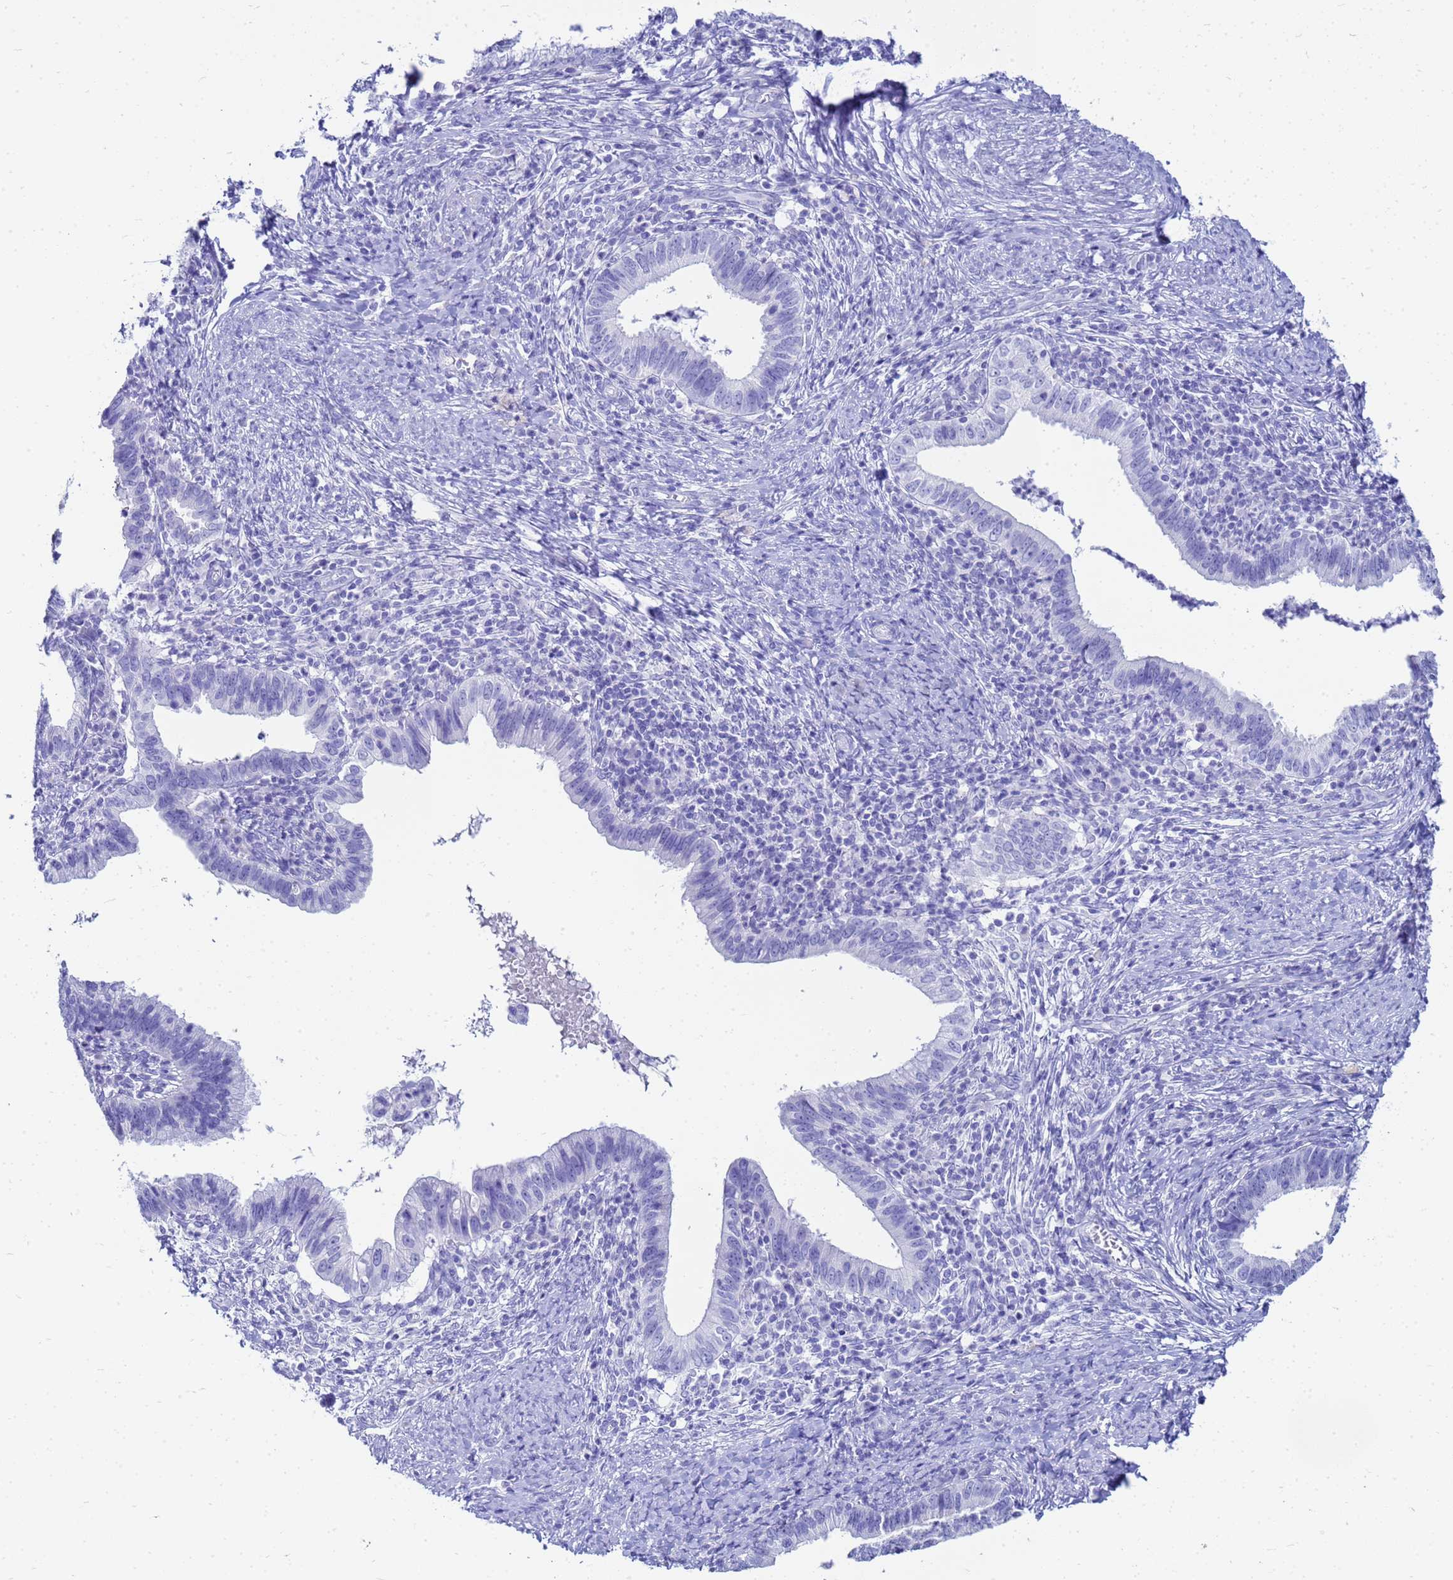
{"staining": {"intensity": "negative", "quantity": "none", "location": "none"}, "tissue": "cervical cancer", "cell_type": "Tumor cells", "image_type": "cancer", "snomed": [{"axis": "morphology", "description": "Adenocarcinoma, NOS"}, {"axis": "topography", "description": "Cervix"}], "caption": "High magnification brightfield microscopy of cervical adenocarcinoma stained with DAB (3,3'-diaminobenzidine) (brown) and counterstained with hematoxylin (blue): tumor cells show no significant positivity.", "gene": "CKB", "patient": {"sex": "female", "age": 36}}